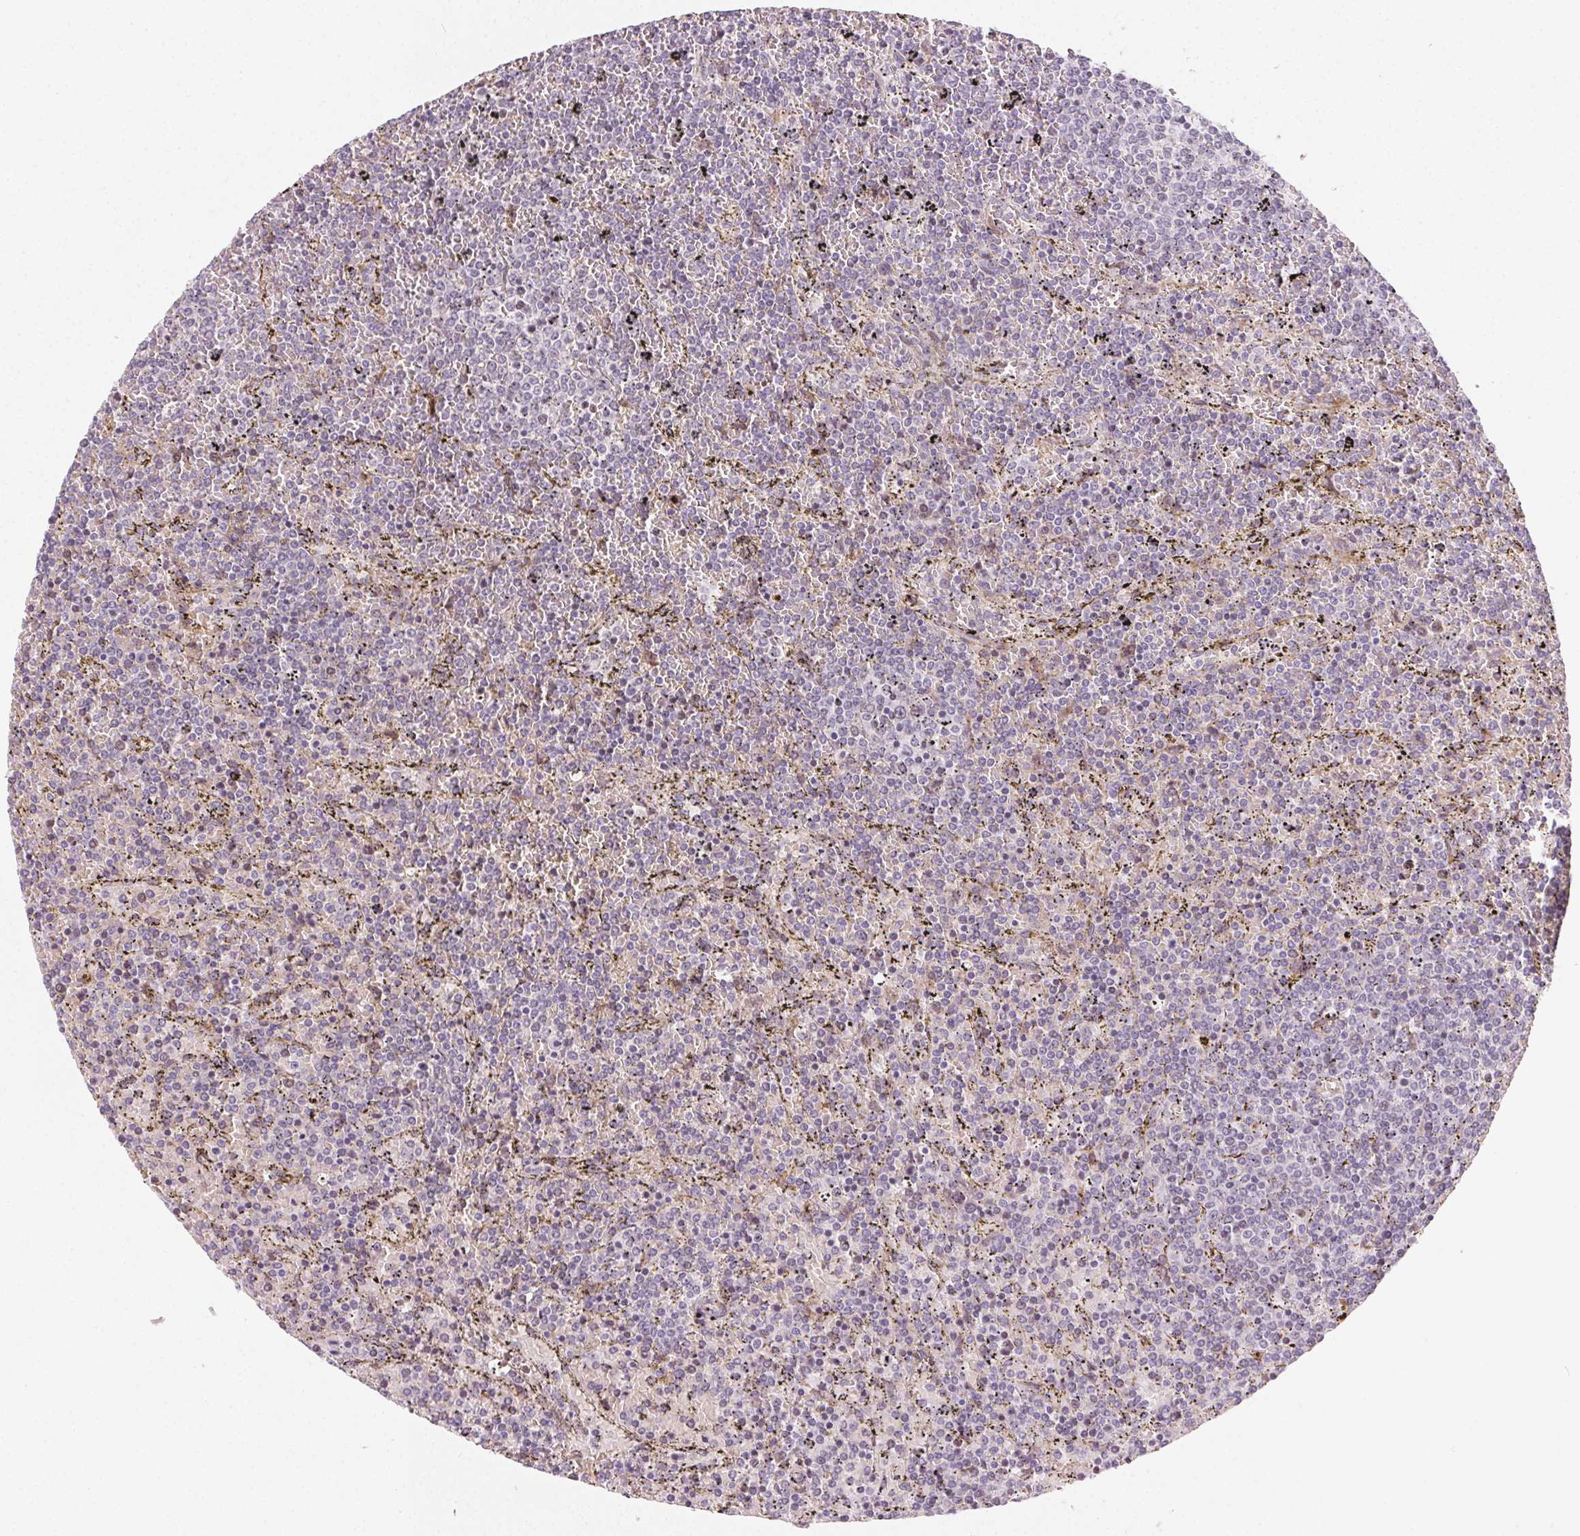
{"staining": {"intensity": "negative", "quantity": "none", "location": "none"}, "tissue": "lymphoma", "cell_type": "Tumor cells", "image_type": "cancer", "snomed": [{"axis": "morphology", "description": "Malignant lymphoma, non-Hodgkin's type, Low grade"}, {"axis": "topography", "description": "Spleen"}], "caption": "Tumor cells show no significant protein positivity in lymphoma. The staining was performed using DAB to visualize the protein expression in brown, while the nuclei were stained in blue with hematoxylin (Magnification: 20x).", "gene": "CCDC96", "patient": {"sex": "female", "age": 77}}